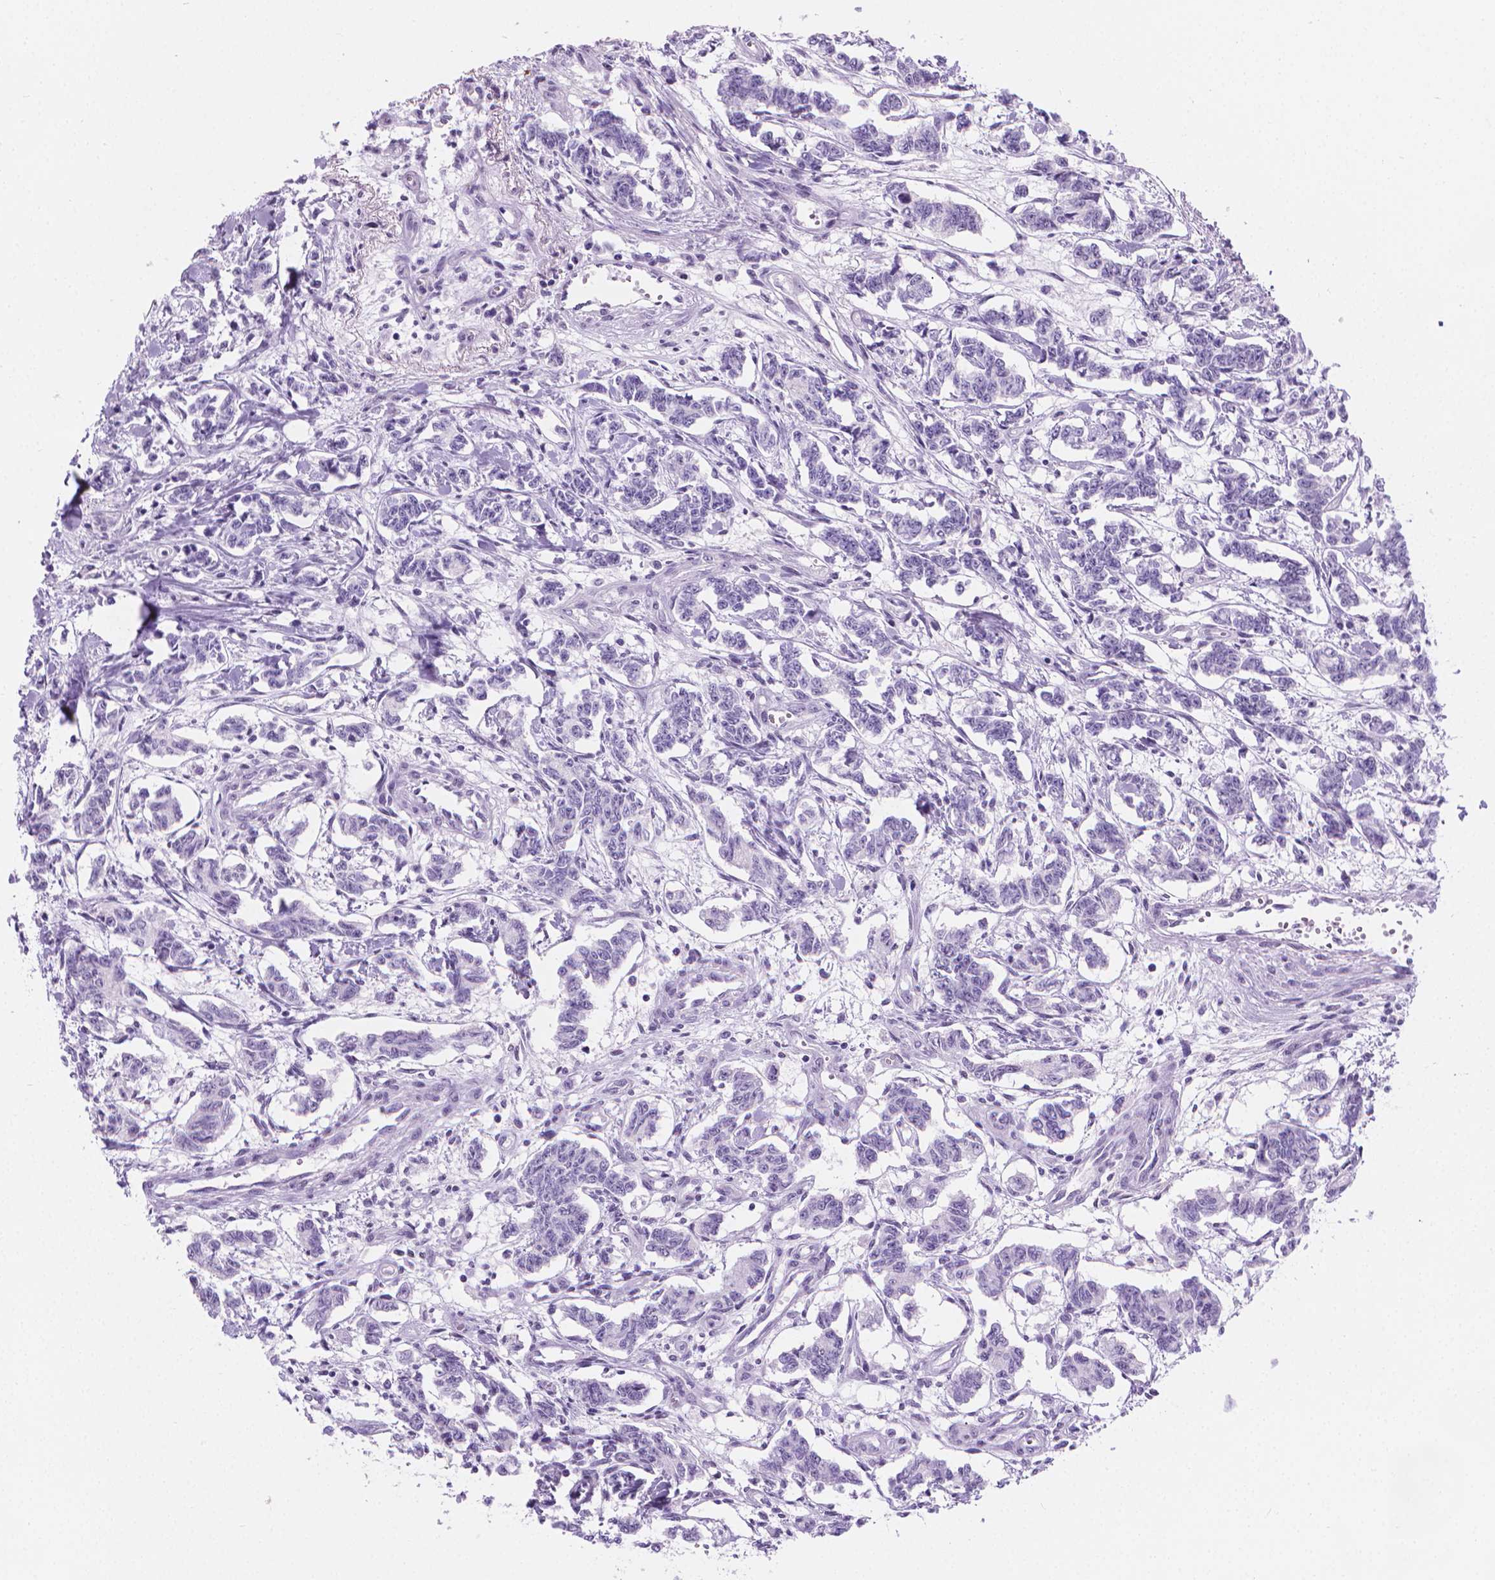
{"staining": {"intensity": "negative", "quantity": "none", "location": "none"}, "tissue": "carcinoid", "cell_type": "Tumor cells", "image_type": "cancer", "snomed": [{"axis": "morphology", "description": "Carcinoid, malignant, NOS"}, {"axis": "topography", "description": "Kidney"}], "caption": "Carcinoid (malignant) stained for a protein using immunohistochemistry (IHC) exhibits no positivity tumor cells.", "gene": "CFAP52", "patient": {"sex": "female", "age": 41}}